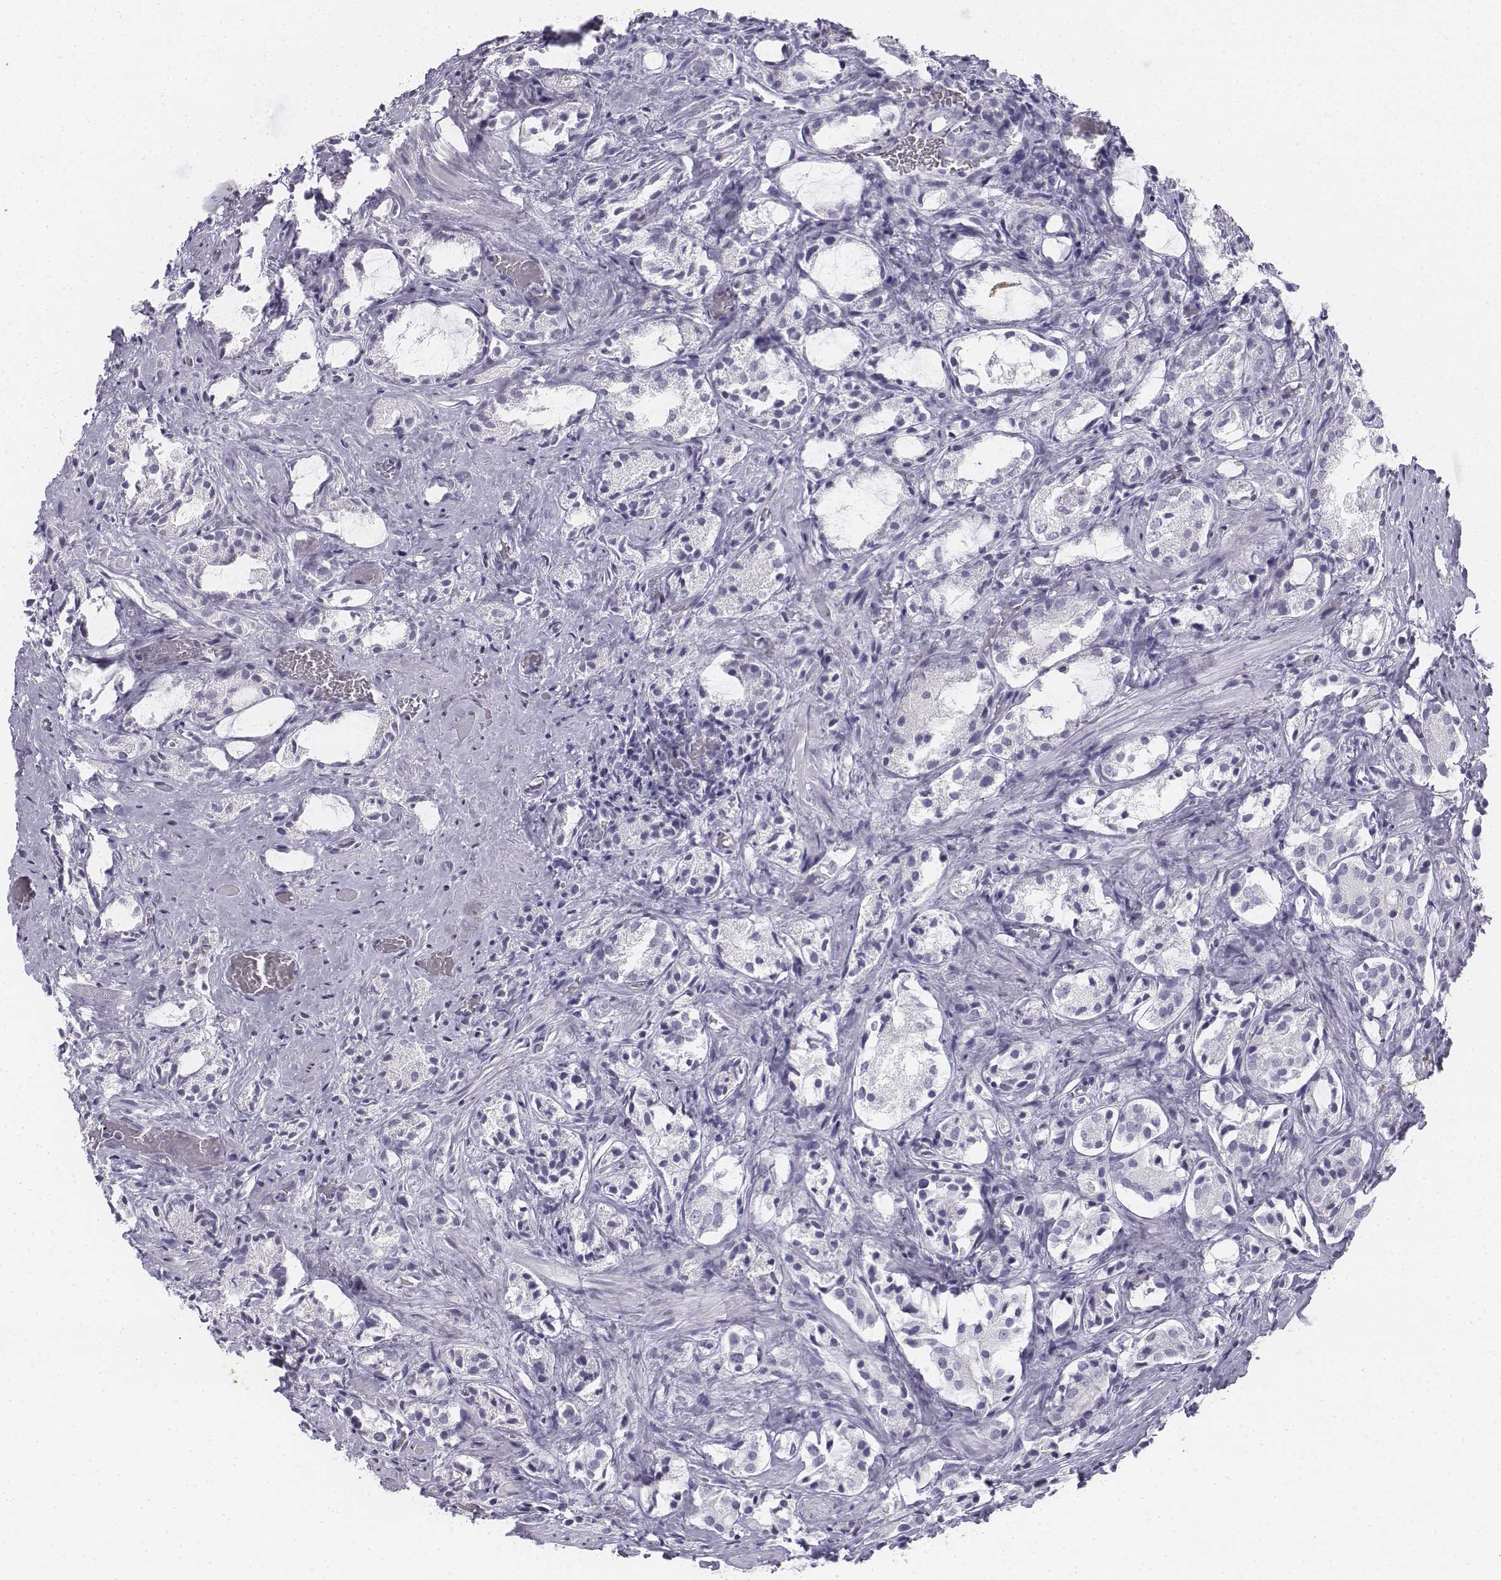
{"staining": {"intensity": "negative", "quantity": "none", "location": "none"}, "tissue": "prostate cancer", "cell_type": "Tumor cells", "image_type": "cancer", "snomed": [{"axis": "morphology", "description": "Adenocarcinoma, NOS"}, {"axis": "topography", "description": "Prostate"}], "caption": "The histopathology image exhibits no staining of tumor cells in prostate cancer (adenocarcinoma).", "gene": "TH", "patient": {"sex": "male", "age": 66}}